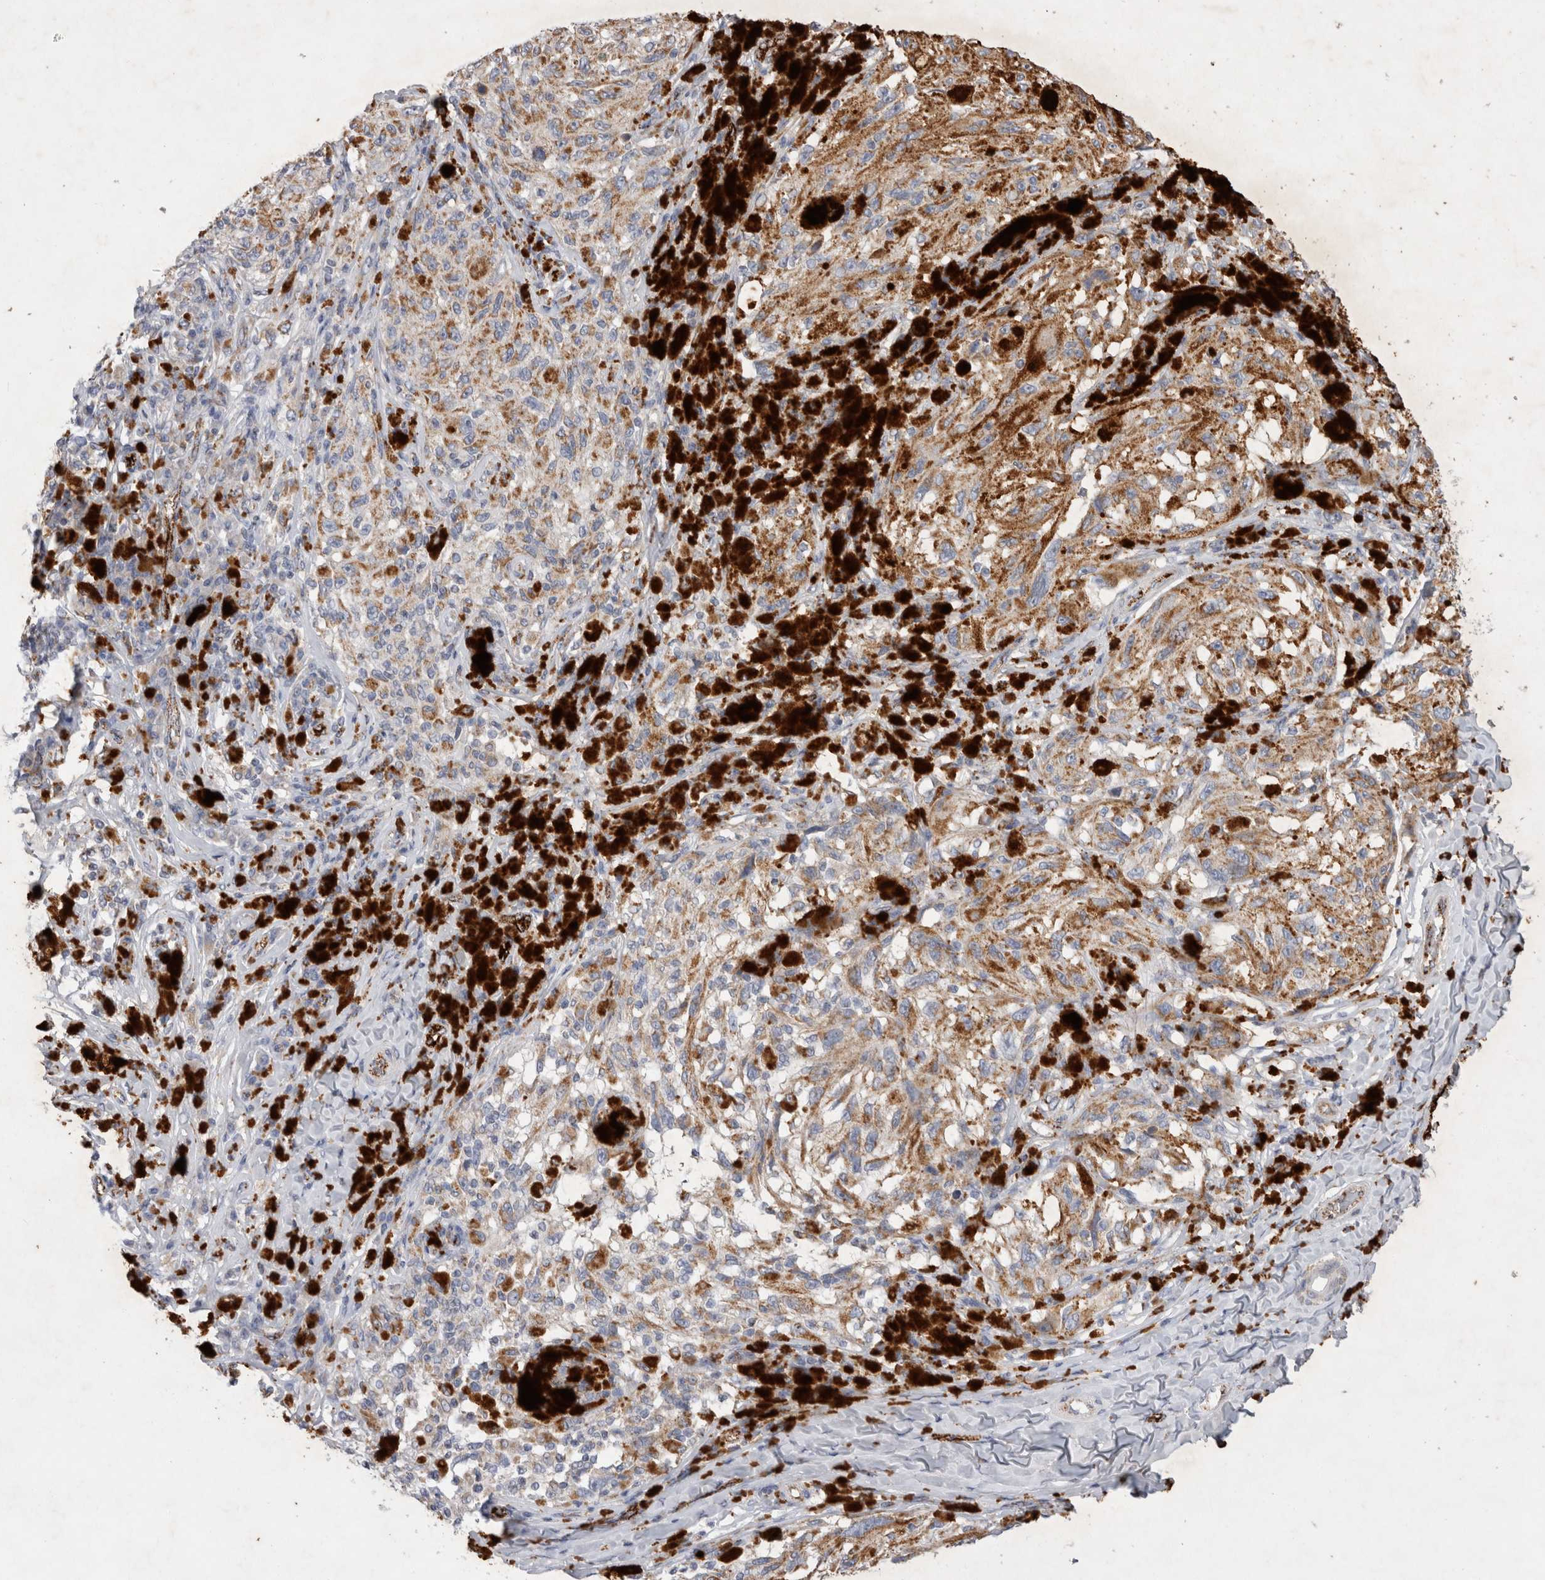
{"staining": {"intensity": "moderate", "quantity": ">75%", "location": "cytoplasmic/membranous"}, "tissue": "melanoma", "cell_type": "Tumor cells", "image_type": "cancer", "snomed": [{"axis": "morphology", "description": "Malignant melanoma, NOS"}, {"axis": "topography", "description": "Skin"}], "caption": "Immunohistochemistry (IHC) staining of melanoma, which reveals medium levels of moderate cytoplasmic/membranous expression in approximately >75% of tumor cells indicating moderate cytoplasmic/membranous protein positivity. The staining was performed using DAB (3,3'-diaminobenzidine) (brown) for protein detection and nuclei were counterstained in hematoxylin (blue).", "gene": "IARS2", "patient": {"sex": "female", "age": 73}}